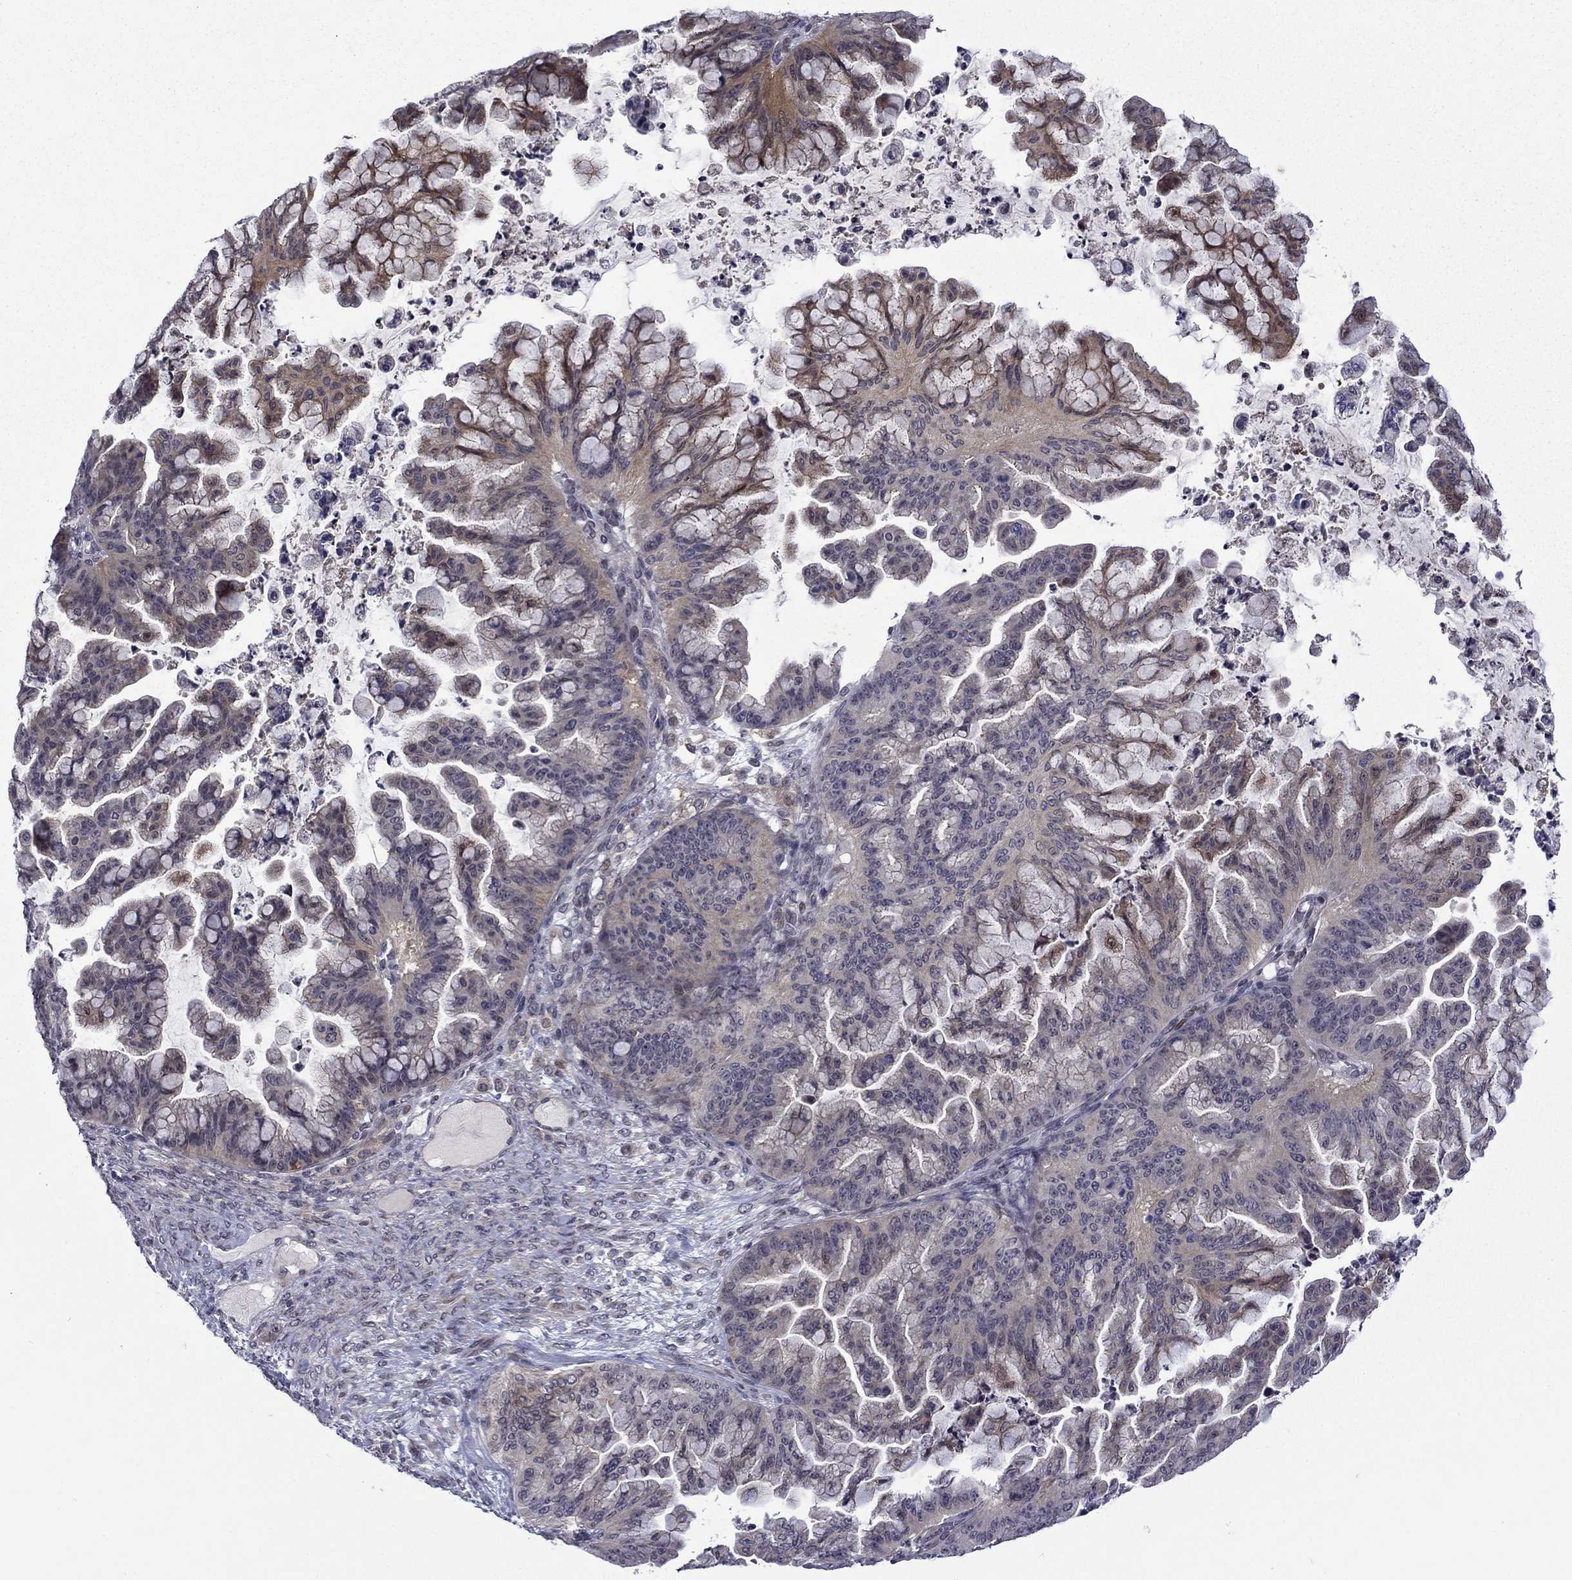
{"staining": {"intensity": "moderate", "quantity": "<25%", "location": "cytoplasmic/membranous"}, "tissue": "ovarian cancer", "cell_type": "Tumor cells", "image_type": "cancer", "snomed": [{"axis": "morphology", "description": "Cystadenocarcinoma, mucinous, NOS"}, {"axis": "topography", "description": "Ovary"}], "caption": "Immunohistochemical staining of human ovarian mucinous cystadenocarcinoma demonstrates low levels of moderate cytoplasmic/membranous staining in about <25% of tumor cells.", "gene": "B3GAT1", "patient": {"sex": "female", "age": 67}}